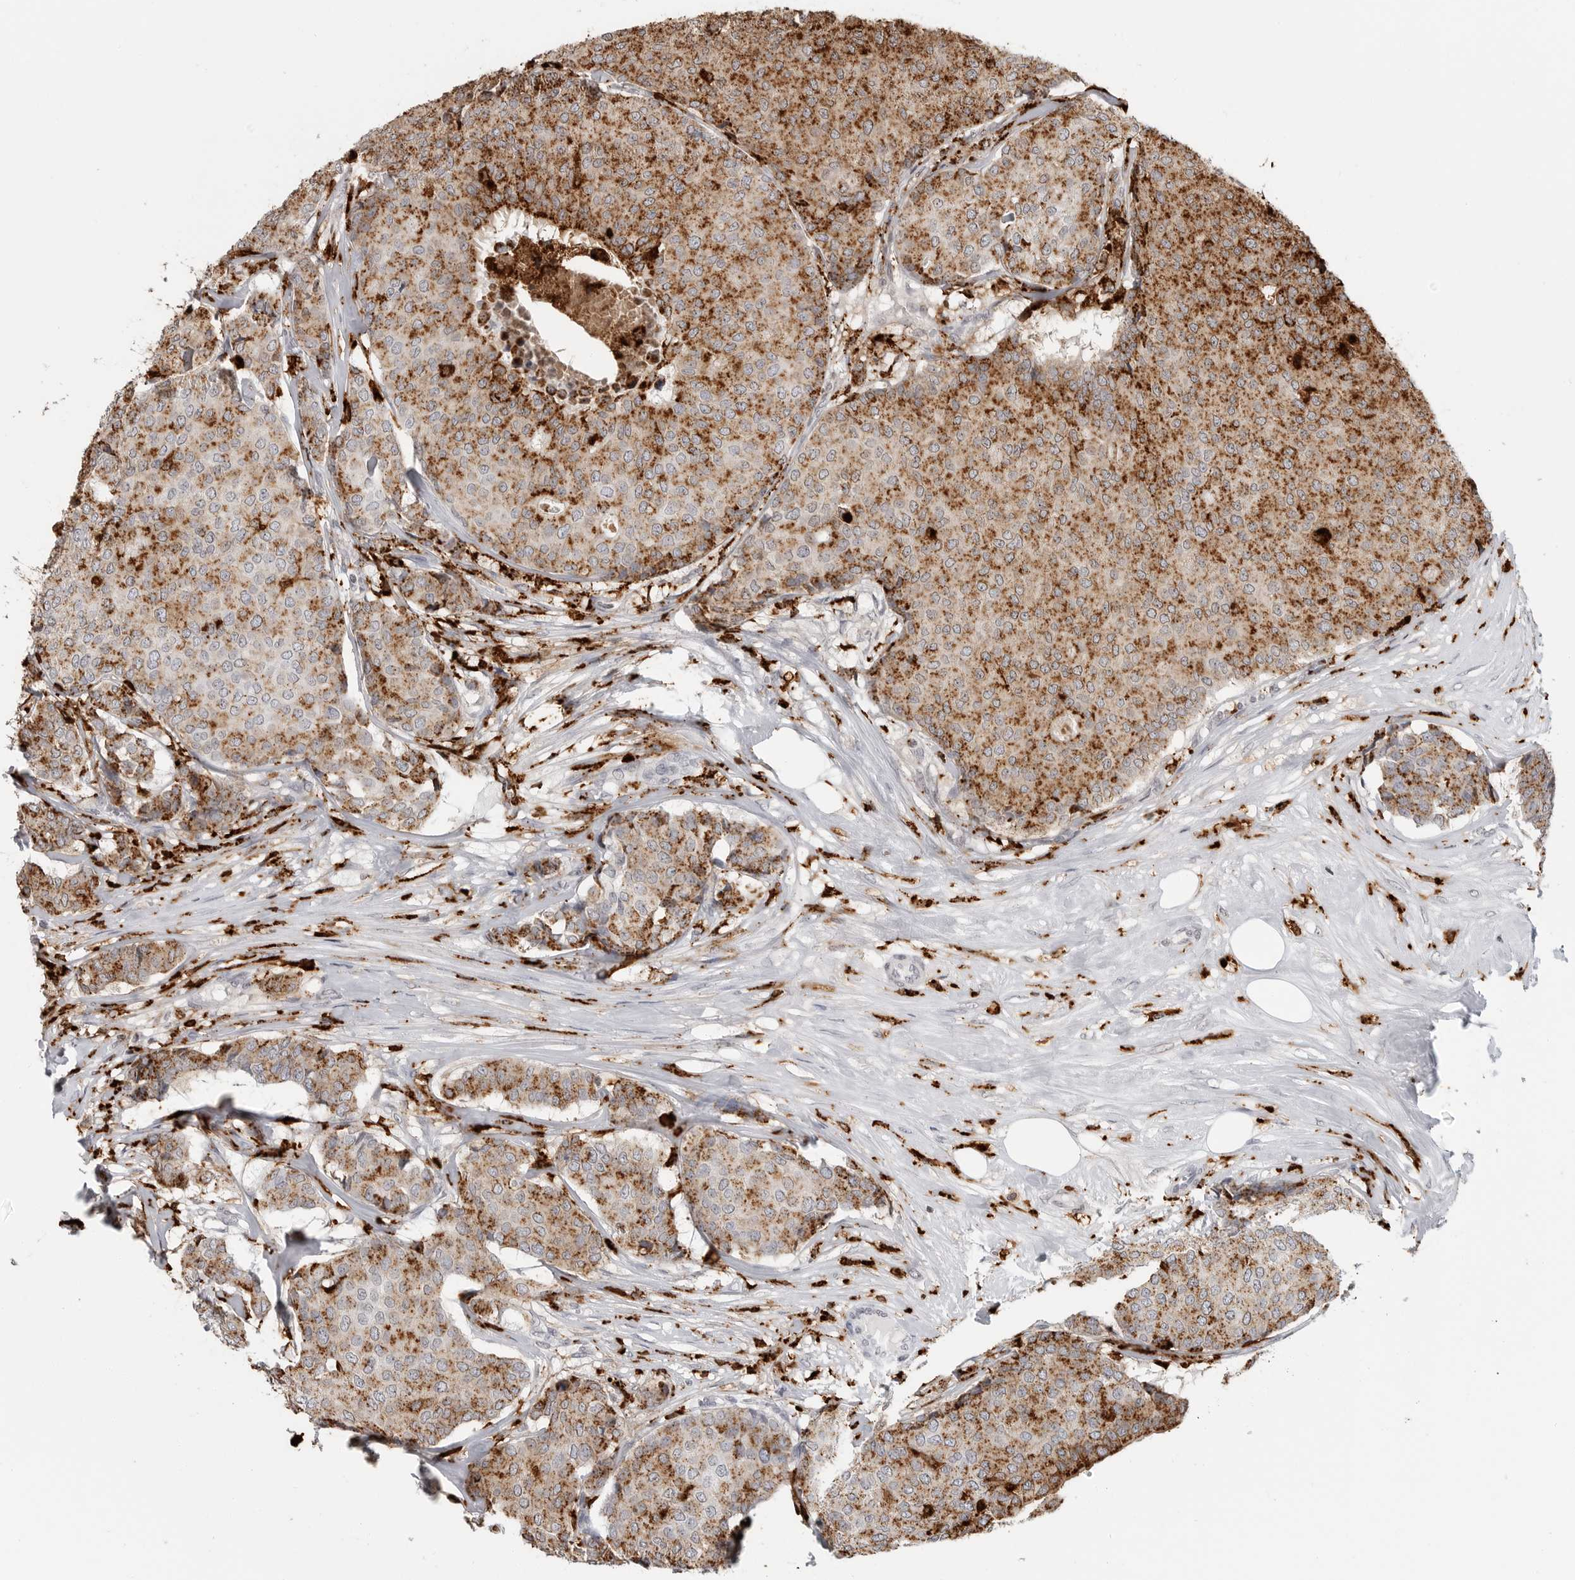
{"staining": {"intensity": "strong", "quantity": ">75%", "location": "cytoplasmic/membranous"}, "tissue": "breast cancer", "cell_type": "Tumor cells", "image_type": "cancer", "snomed": [{"axis": "morphology", "description": "Duct carcinoma"}, {"axis": "topography", "description": "Breast"}], "caption": "Immunohistochemistry (IHC) micrograph of human breast cancer (intraductal carcinoma) stained for a protein (brown), which reveals high levels of strong cytoplasmic/membranous positivity in approximately >75% of tumor cells.", "gene": "IFI30", "patient": {"sex": "female", "age": 75}}